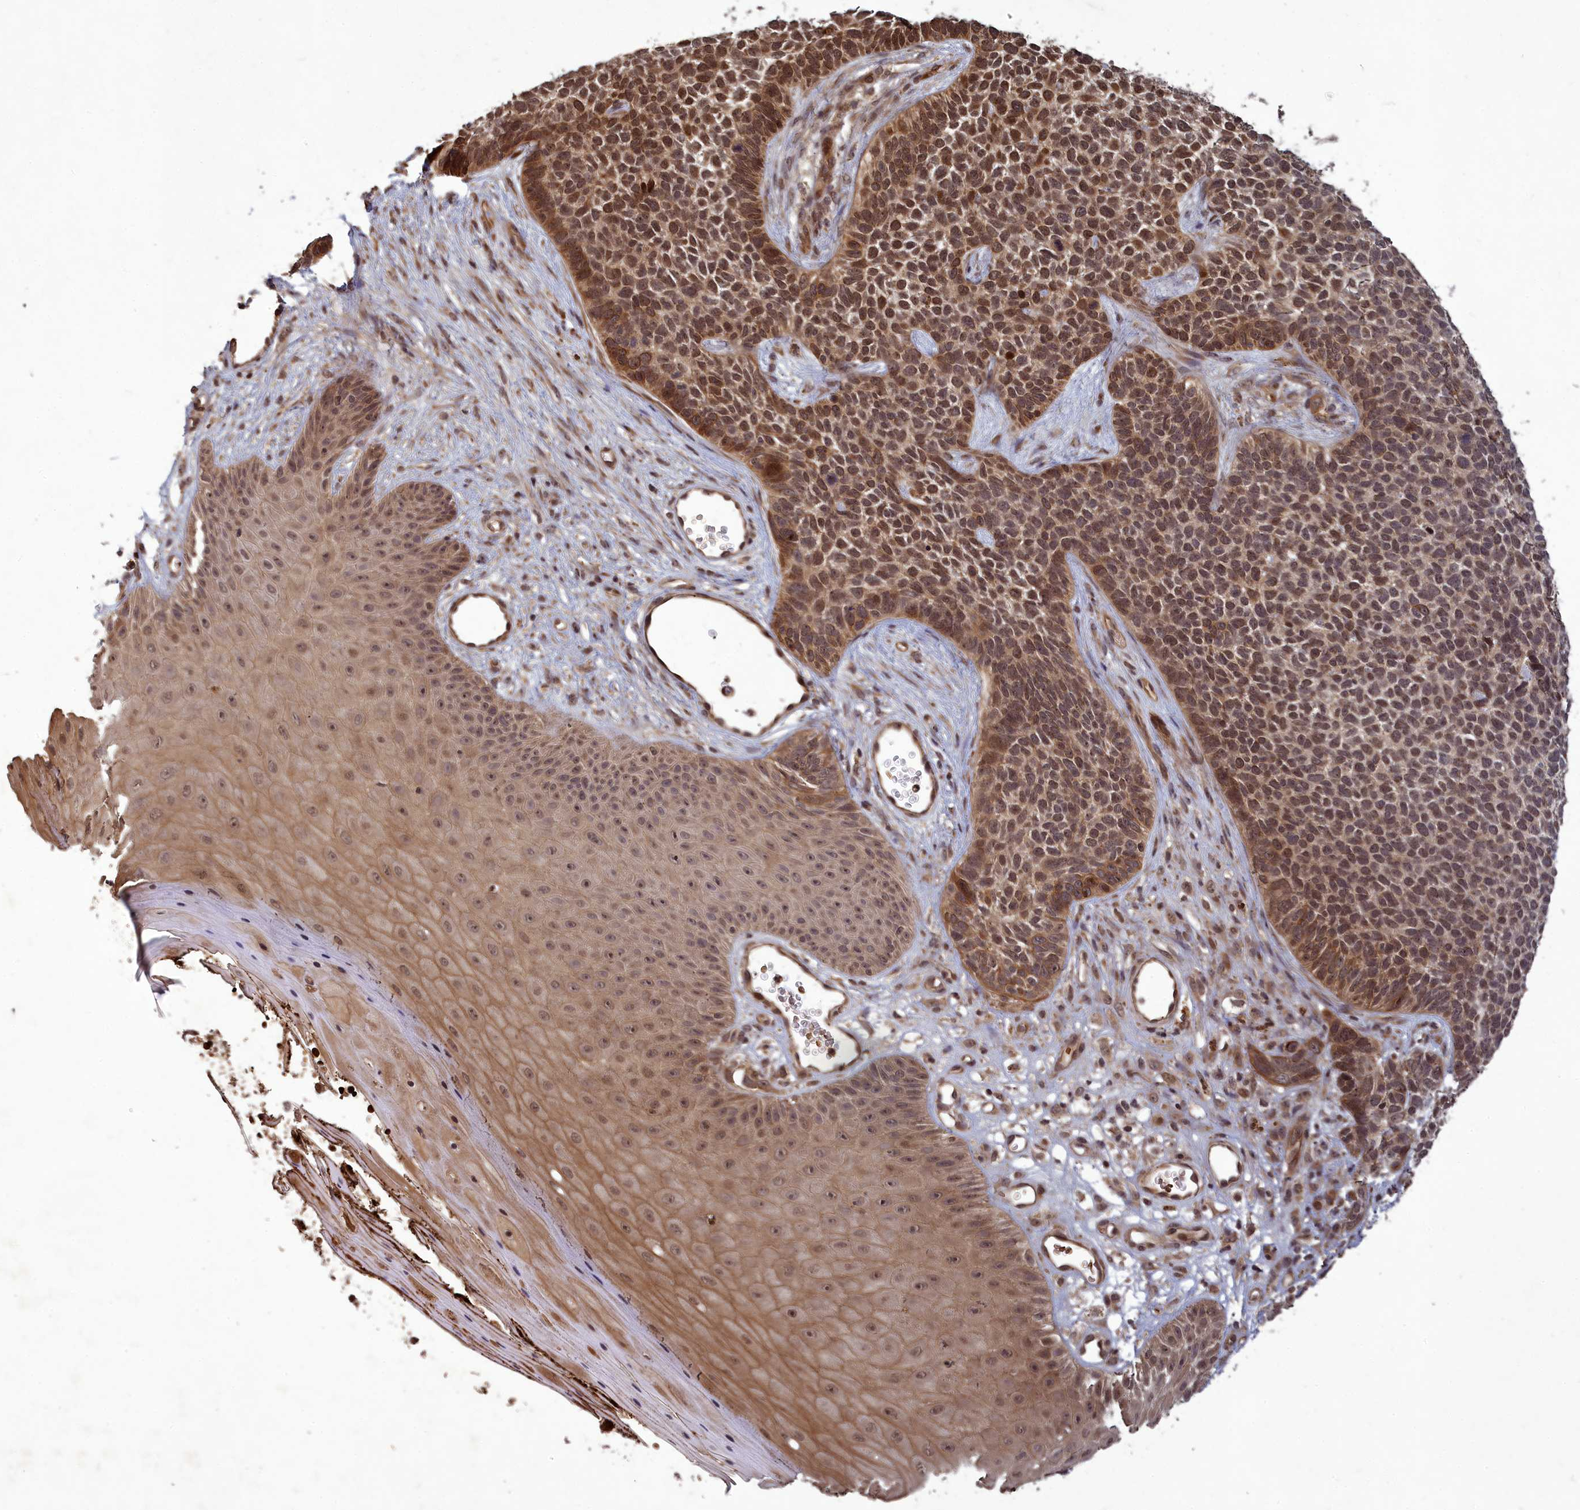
{"staining": {"intensity": "moderate", "quantity": ">75%", "location": "cytoplasmic/membranous,nuclear"}, "tissue": "skin cancer", "cell_type": "Tumor cells", "image_type": "cancer", "snomed": [{"axis": "morphology", "description": "Basal cell carcinoma"}, {"axis": "topography", "description": "Skin"}], "caption": "High-magnification brightfield microscopy of skin cancer (basal cell carcinoma) stained with DAB (3,3'-diaminobenzidine) (brown) and counterstained with hematoxylin (blue). tumor cells exhibit moderate cytoplasmic/membranous and nuclear expression is identified in about>75% of cells.", "gene": "SRMS", "patient": {"sex": "female", "age": 84}}